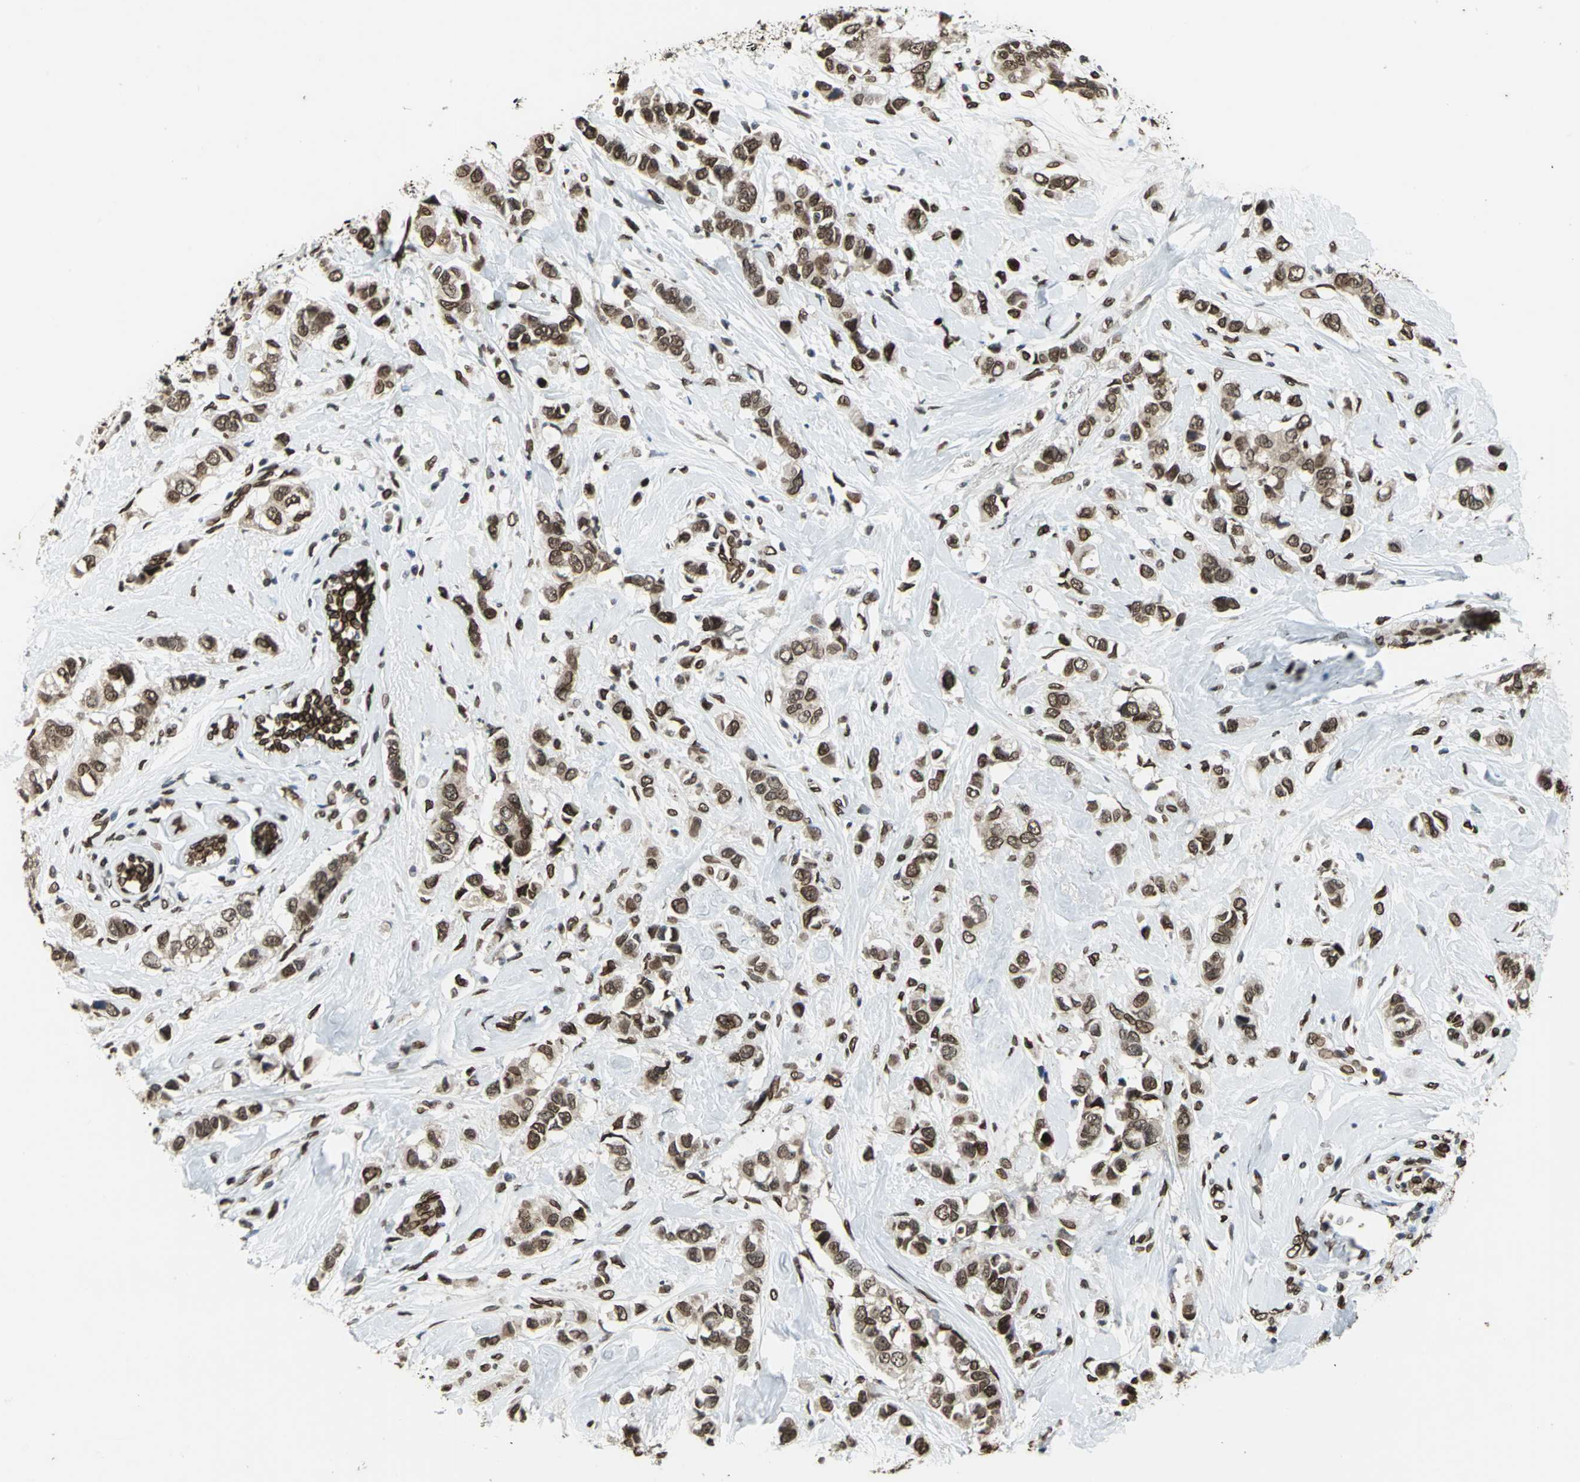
{"staining": {"intensity": "strong", "quantity": ">75%", "location": "cytoplasmic/membranous,nuclear"}, "tissue": "breast cancer", "cell_type": "Tumor cells", "image_type": "cancer", "snomed": [{"axis": "morphology", "description": "Duct carcinoma"}, {"axis": "topography", "description": "Breast"}], "caption": "Immunohistochemistry (DAB) staining of breast invasive ductal carcinoma shows strong cytoplasmic/membranous and nuclear protein positivity in approximately >75% of tumor cells.", "gene": "ISY1", "patient": {"sex": "female", "age": 50}}